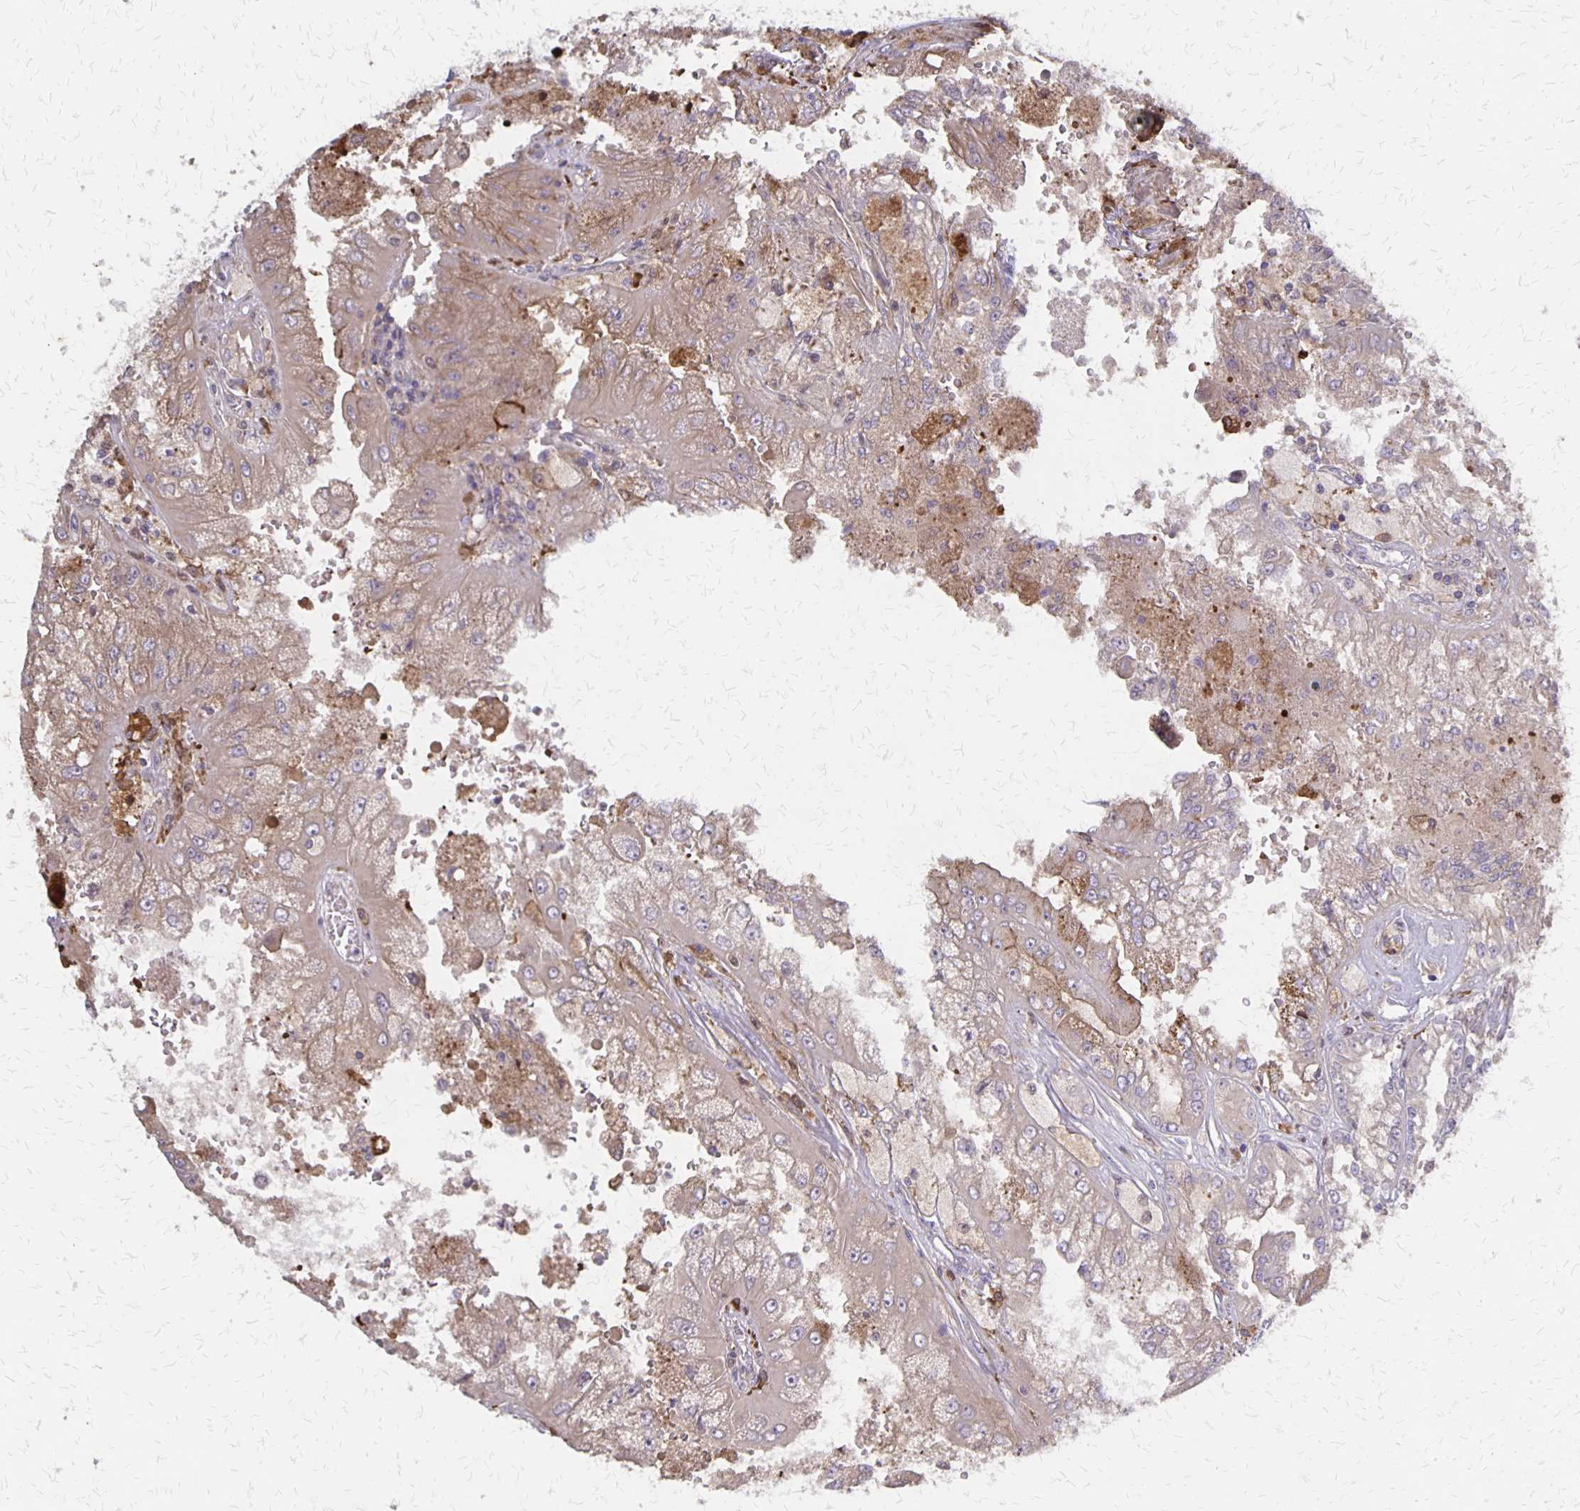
{"staining": {"intensity": "weak", "quantity": "25%-75%", "location": "cytoplasmic/membranous"}, "tissue": "renal cancer", "cell_type": "Tumor cells", "image_type": "cancer", "snomed": [{"axis": "morphology", "description": "Adenocarcinoma, NOS"}, {"axis": "topography", "description": "Kidney"}], "caption": "Immunohistochemistry of adenocarcinoma (renal) reveals low levels of weak cytoplasmic/membranous staining in about 25%-75% of tumor cells.", "gene": "NOG", "patient": {"sex": "male", "age": 58}}